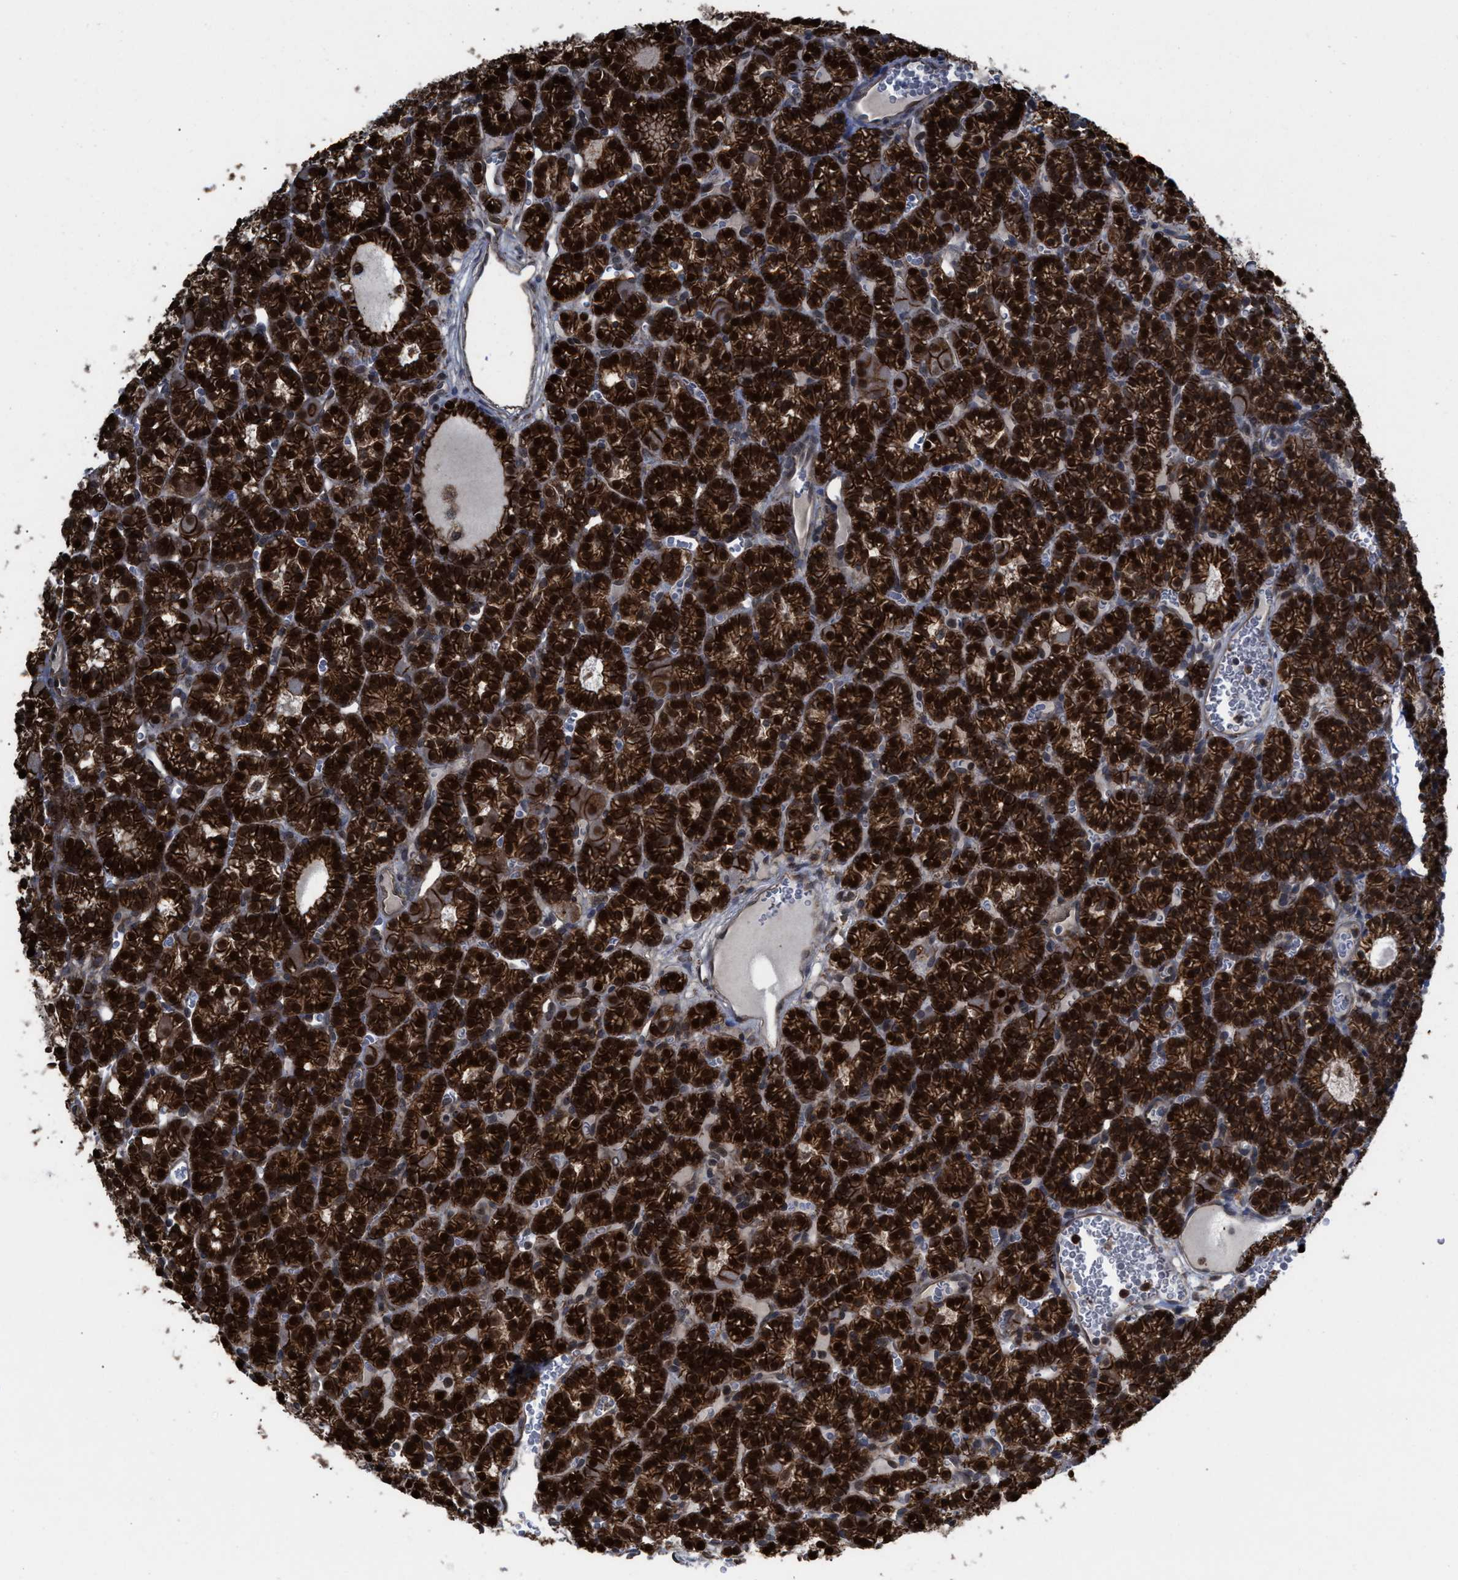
{"staining": {"intensity": "strong", "quantity": ">75%", "location": "cytoplasmic/membranous,nuclear"}, "tissue": "parathyroid gland", "cell_type": "Glandular cells", "image_type": "normal", "snomed": [{"axis": "morphology", "description": "Normal tissue, NOS"}, {"axis": "morphology", "description": "Adenoma, NOS"}, {"axis": "topography", "description": "Parathyroid gland"}], "caption": "IHC image of benign human parathyroid gland stained for a protein (brown), which shows high levels of strong cytoplasmic/membranous,nuclear positivity in about >75% of glandular cells.", "gene": "TP53BP2", "patient": {"sex": "female", "age": 58}}